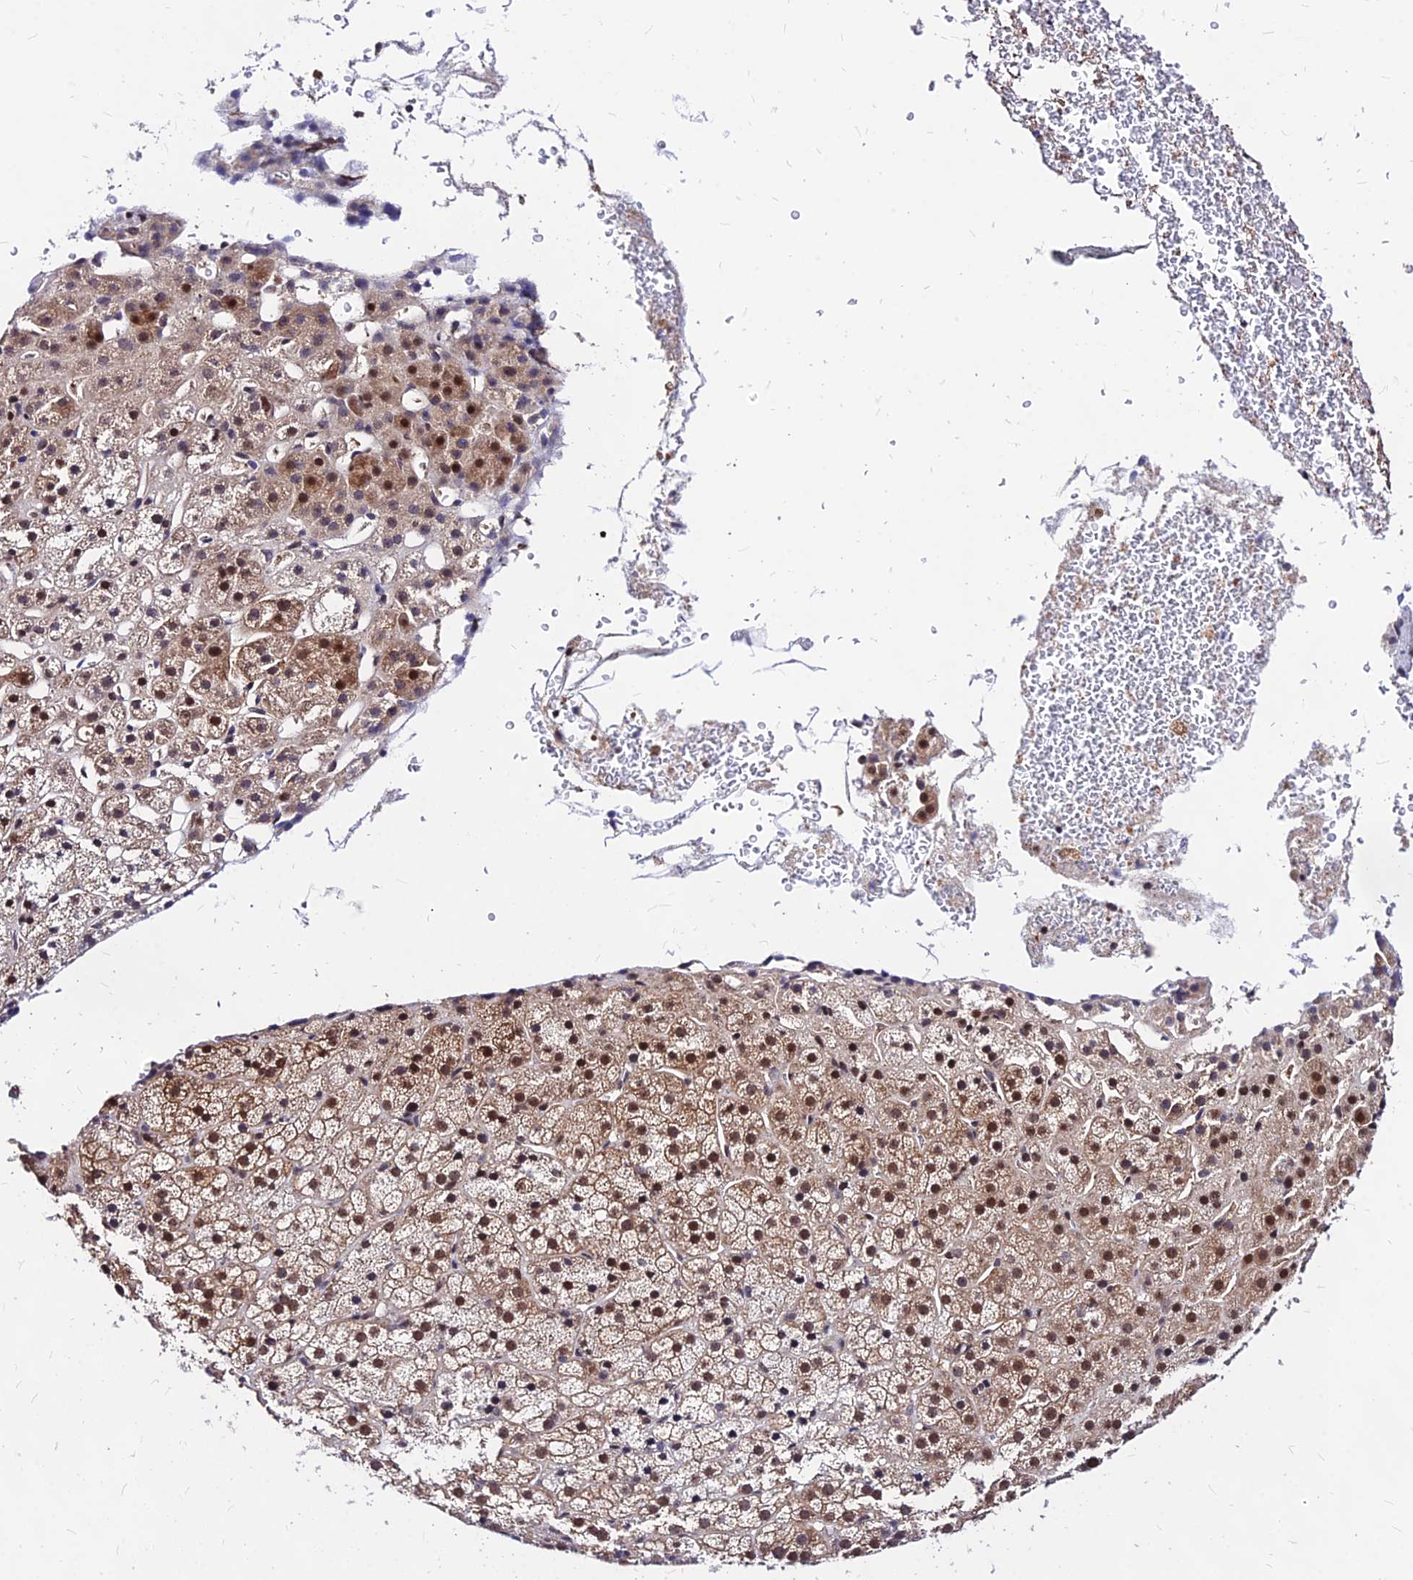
{"staining": {"intensity": "moderate", "quantity": ">75%", "location": "cytoplasmic/membranous,nuclear"}, "tissue": "adrenal gland", "cell_type": "Glandular cells", "image_type": "normal", "snomed": [{"axis": "morphology", "description": "Normal tissue, NOS"}, {"axis": "topography", "description": "Adrenal gland"}], "caption": "This image demonstrates immunohistochemistry (IHC) staining of benign human adrenal gland, with medium moderate cytoplasmic/membranous,nuclear positivity in about >75% of glandular cells.", "gene": "DDX55", "patient": {"sex": "female", "age": 57}}